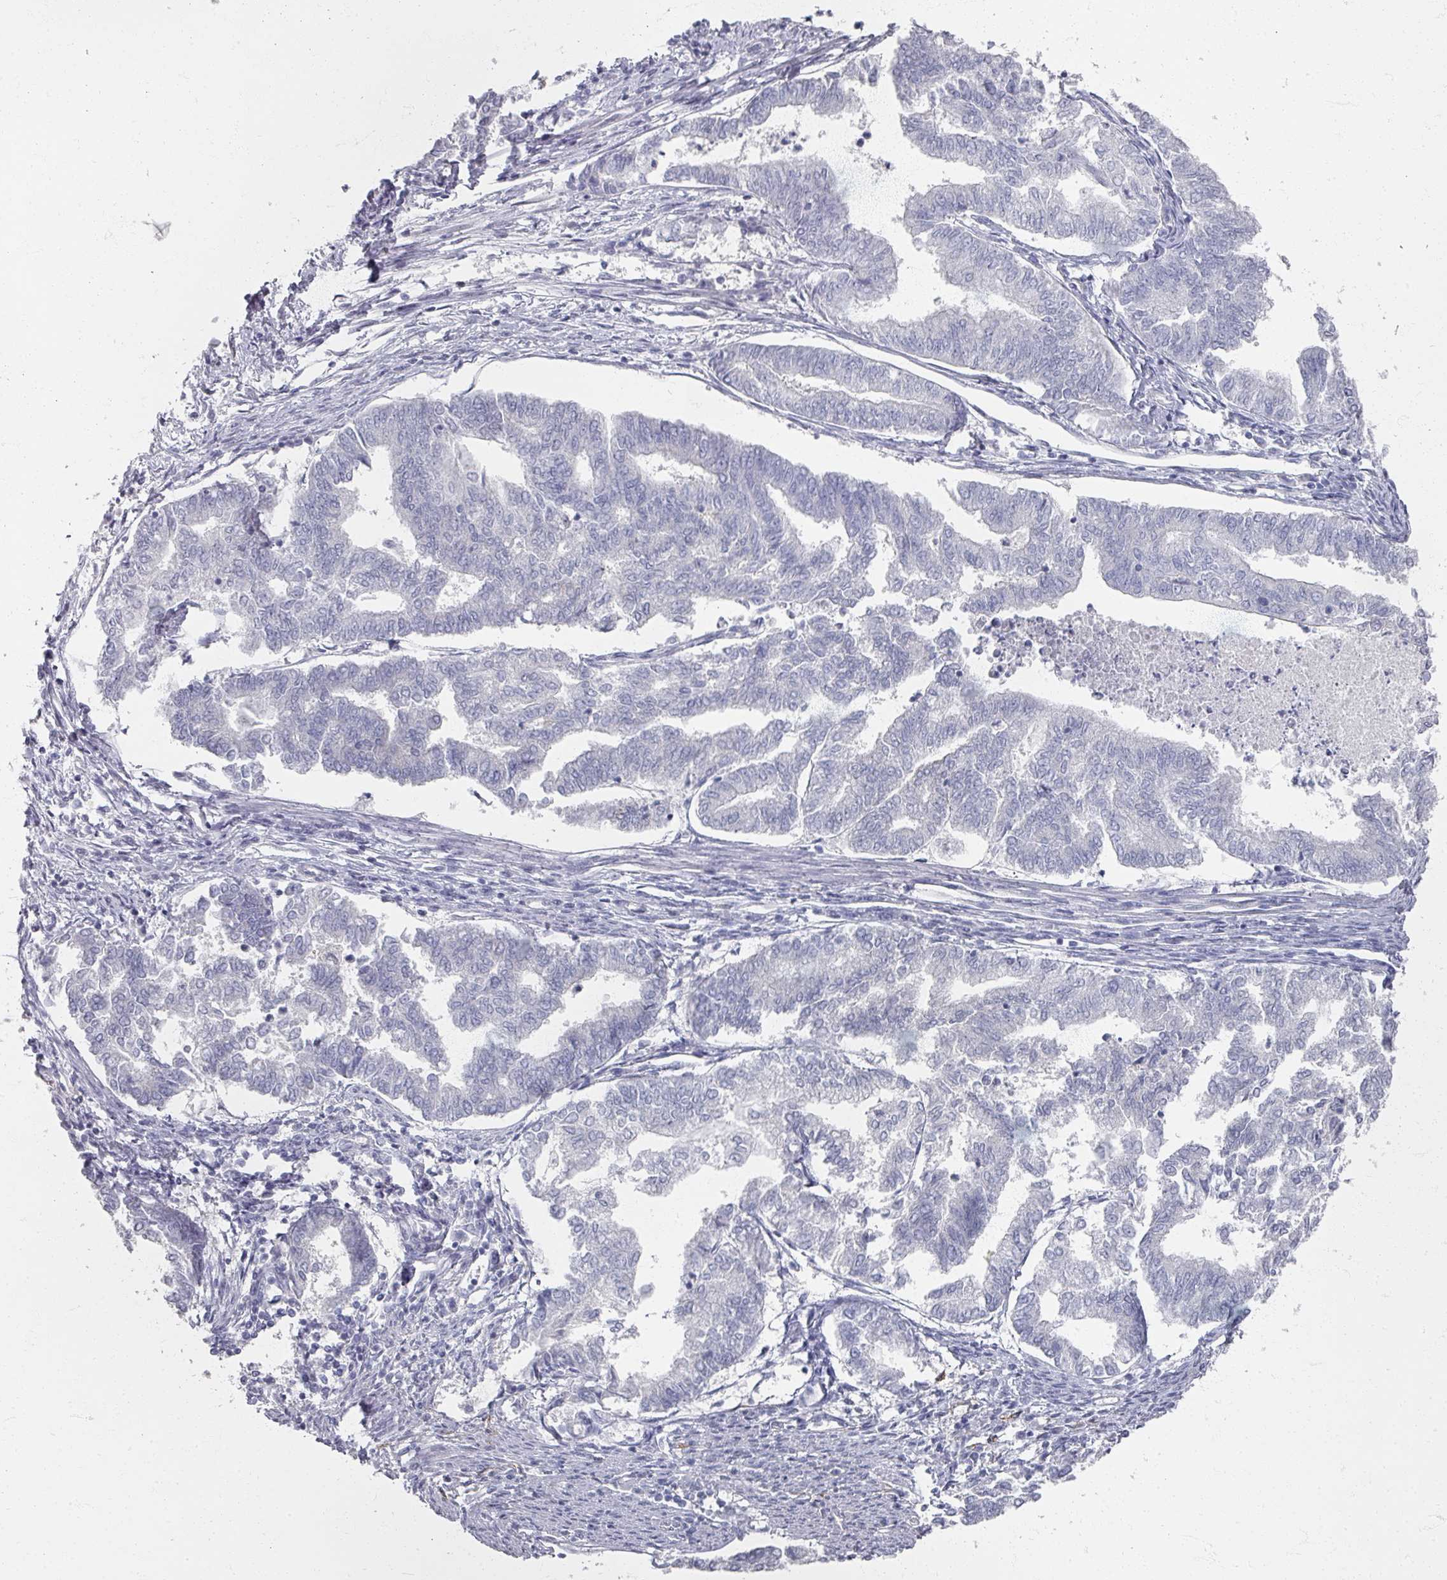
{"staining": {"intensity": "negative", "quantity": "none", "location": "none"}, "tissue": "endometrial cancer", "cell_type": "Tumor cells", "image_type": "cancer", "snomed": [{"axis": "morphology", "description": "Adenocarcinoma, NOS"}, {"axis": "topography", "description": "Endometrium"}], "caption": "Immunohistochemistry (IHC) micrograph of neoplastic tissue: human adenocarcinoma (endometrial) stained with DAB reveals no significant protein expression in tumor cells.", "gene": "TTYH3", "patient": {"sex": "female", "age": 79}}